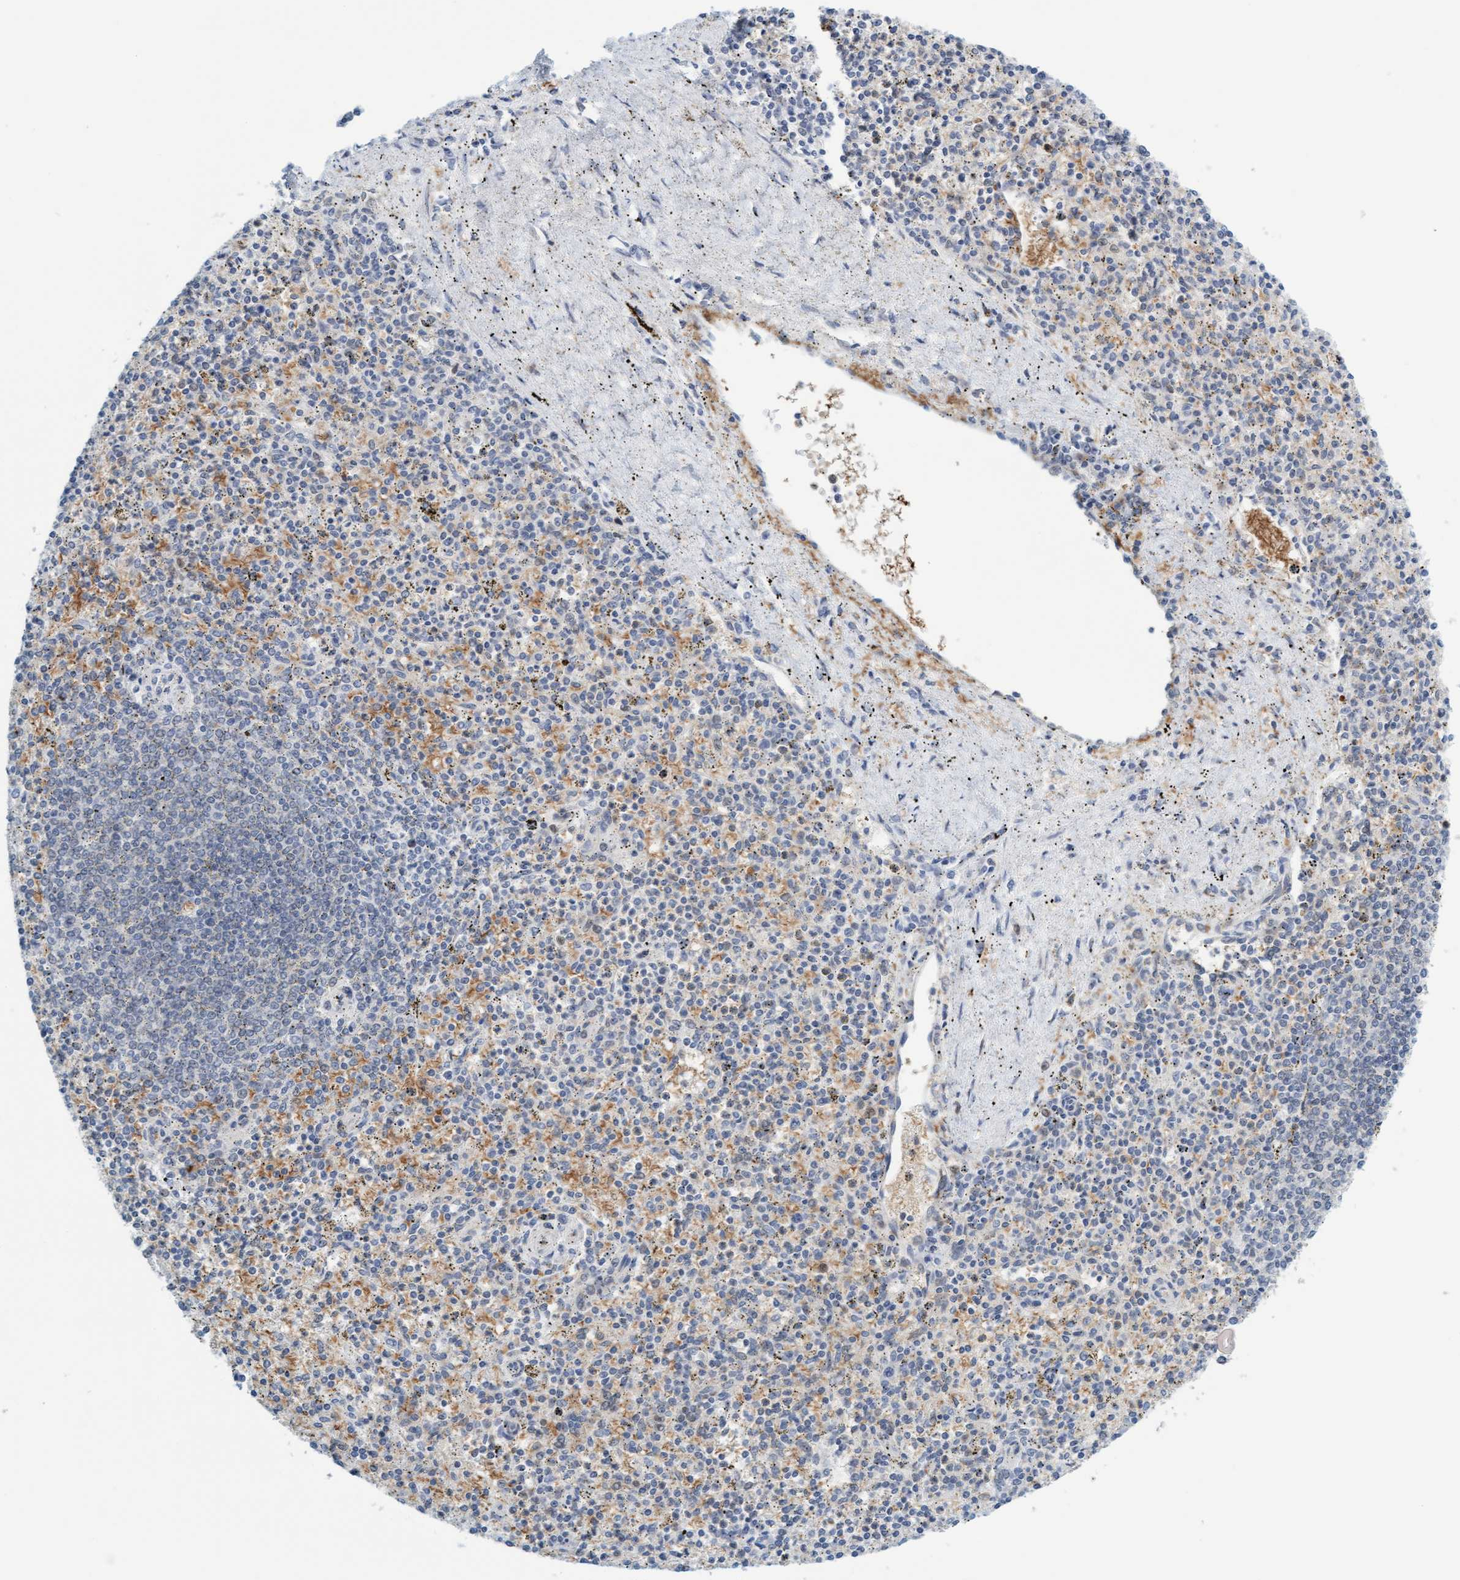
{"staining": {"intensity": "moderate", "quantity": "<25%", "location": "cytoplasmic/membranous"}, "tissue": "spleen", "cell_type": "Cells in red pulp", "image_type": "normal", "snomed": [{"axis": "morphology", "description": "Normal tissue, NOS"}, {"axis": "topography", "description": "Spleen"}], "caption": "Benign spleen displays moderate cytoplasmic/membranous expression in about <25% of cells in red pulp, visualized by immunohistochemistry. Nuclei are stained in blue.", "gene": "EIF4EBP1", "patient": {"sex": "male", "age": 72}}